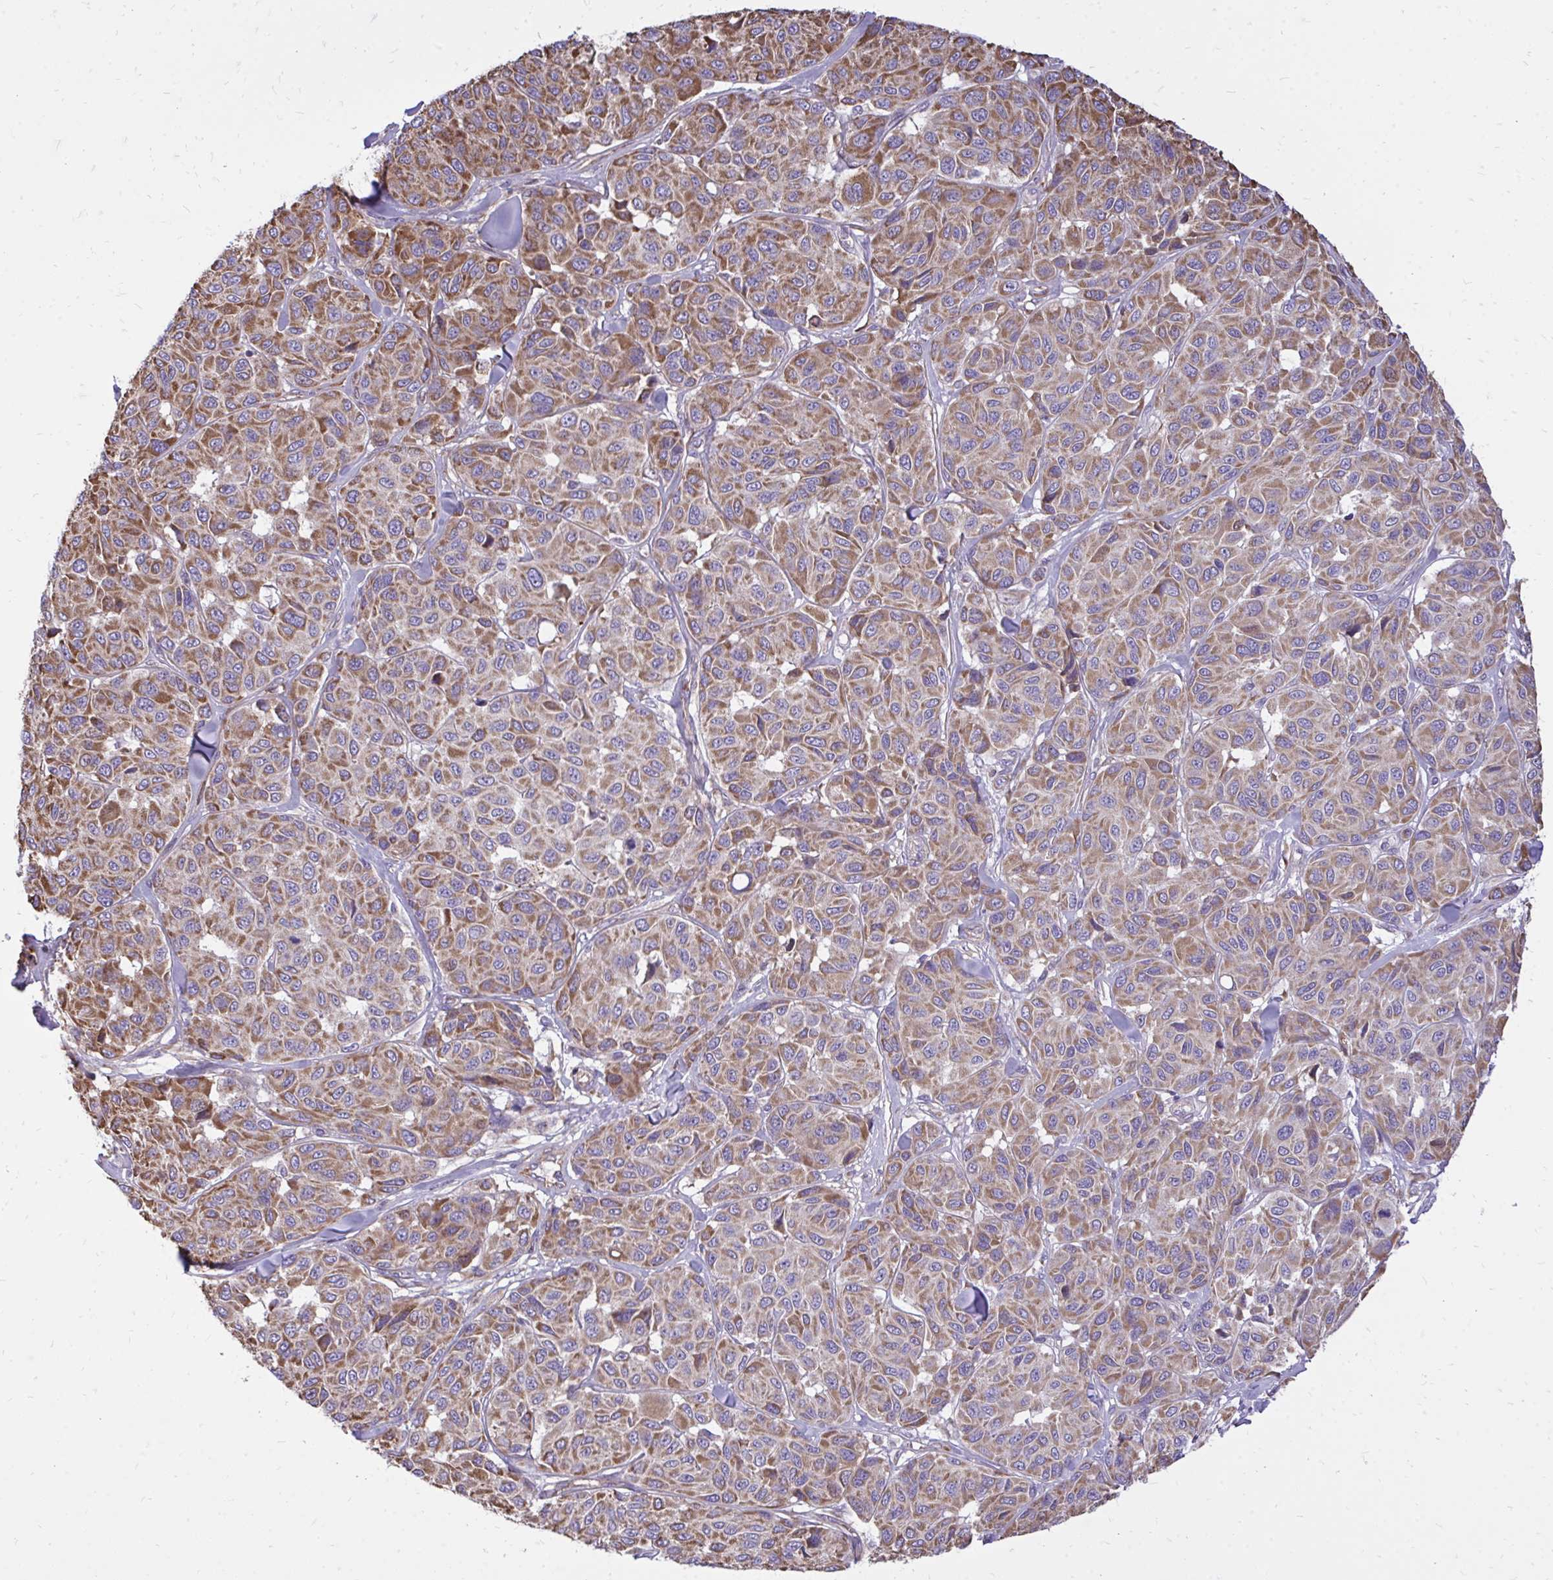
{"staining": {"intensity": "moderate", "quantity": "25%-75%", "location": "cytoplasmic/membranous"}, "tissue": "melanoma", "cell_type": "Tumor cells", "image_type": "cancer", "snomed": [{"axis": "morphology", "description": "Malignant melanoma, NOS"}, {"axis": "topography", "description": "Skin"}], "caption": "Moderate cytoplasmic/membranous staining is appreciated in approximately 25%-75% of tumor cells in melanoma. (IHC, brightfield microscopy, high magnification).", "gene": "ATP13A2", "patient": {"sex": "female", "age": 66}}